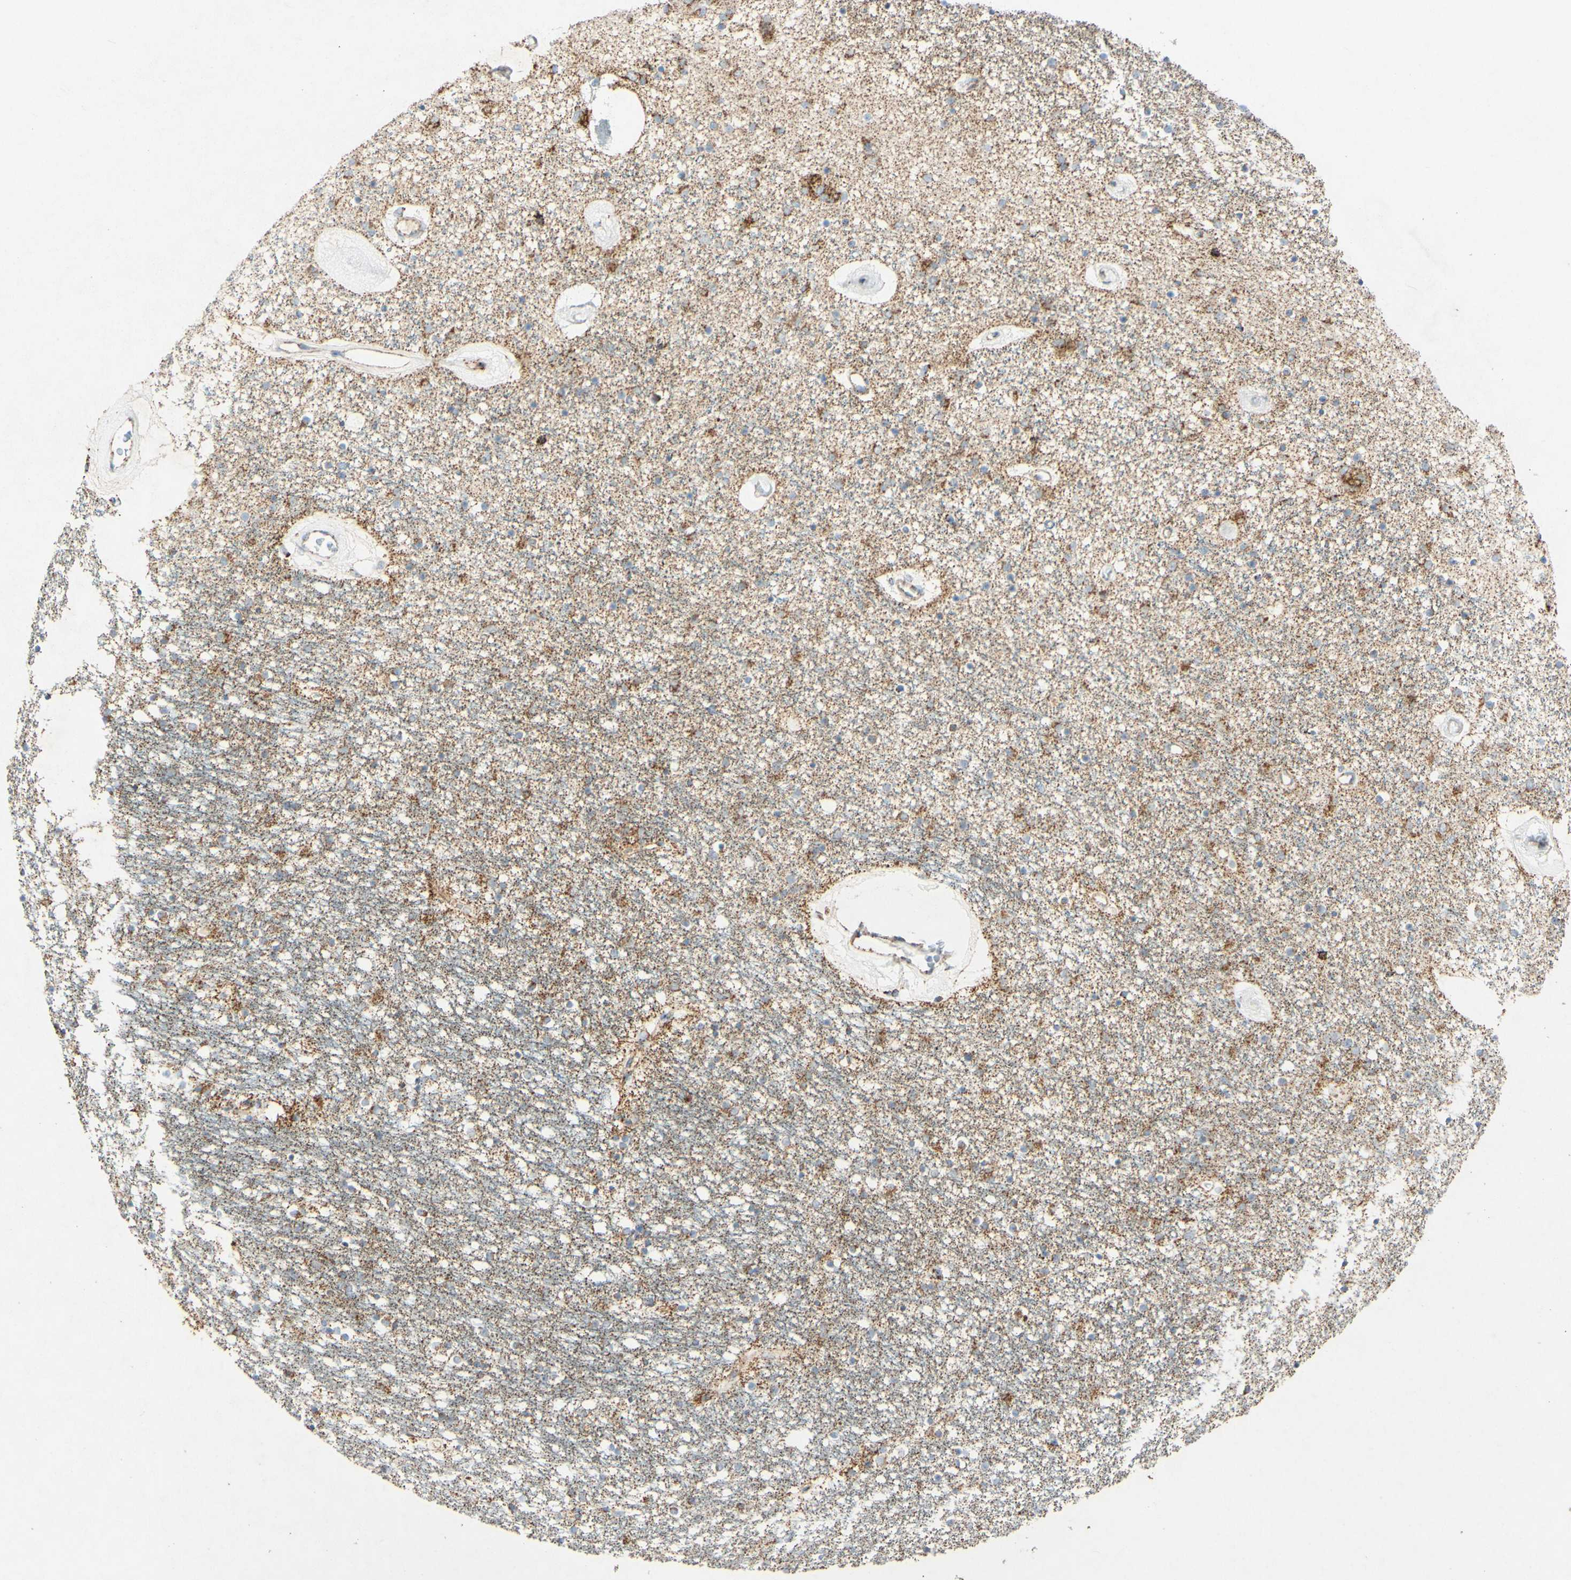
{"staining": {"intensity": "weak", "quantity": "<25%", "location": "cytoplasmic/membranous"}, "tissue": "caudate", "cell_type": "Glial cells", "image_type": "normal", "snomed": [{"axis": "morphology", "description": "Normal tissue, NOS"}, {"axis": "topography", "description": "Lateral ventricle wall"}], "caption": "Caudate stained for a protein using immunohistochemistry reveals no staining glial cells.", "gene": "OXCT1", "patient": {"sex": "female", "age": 54}}